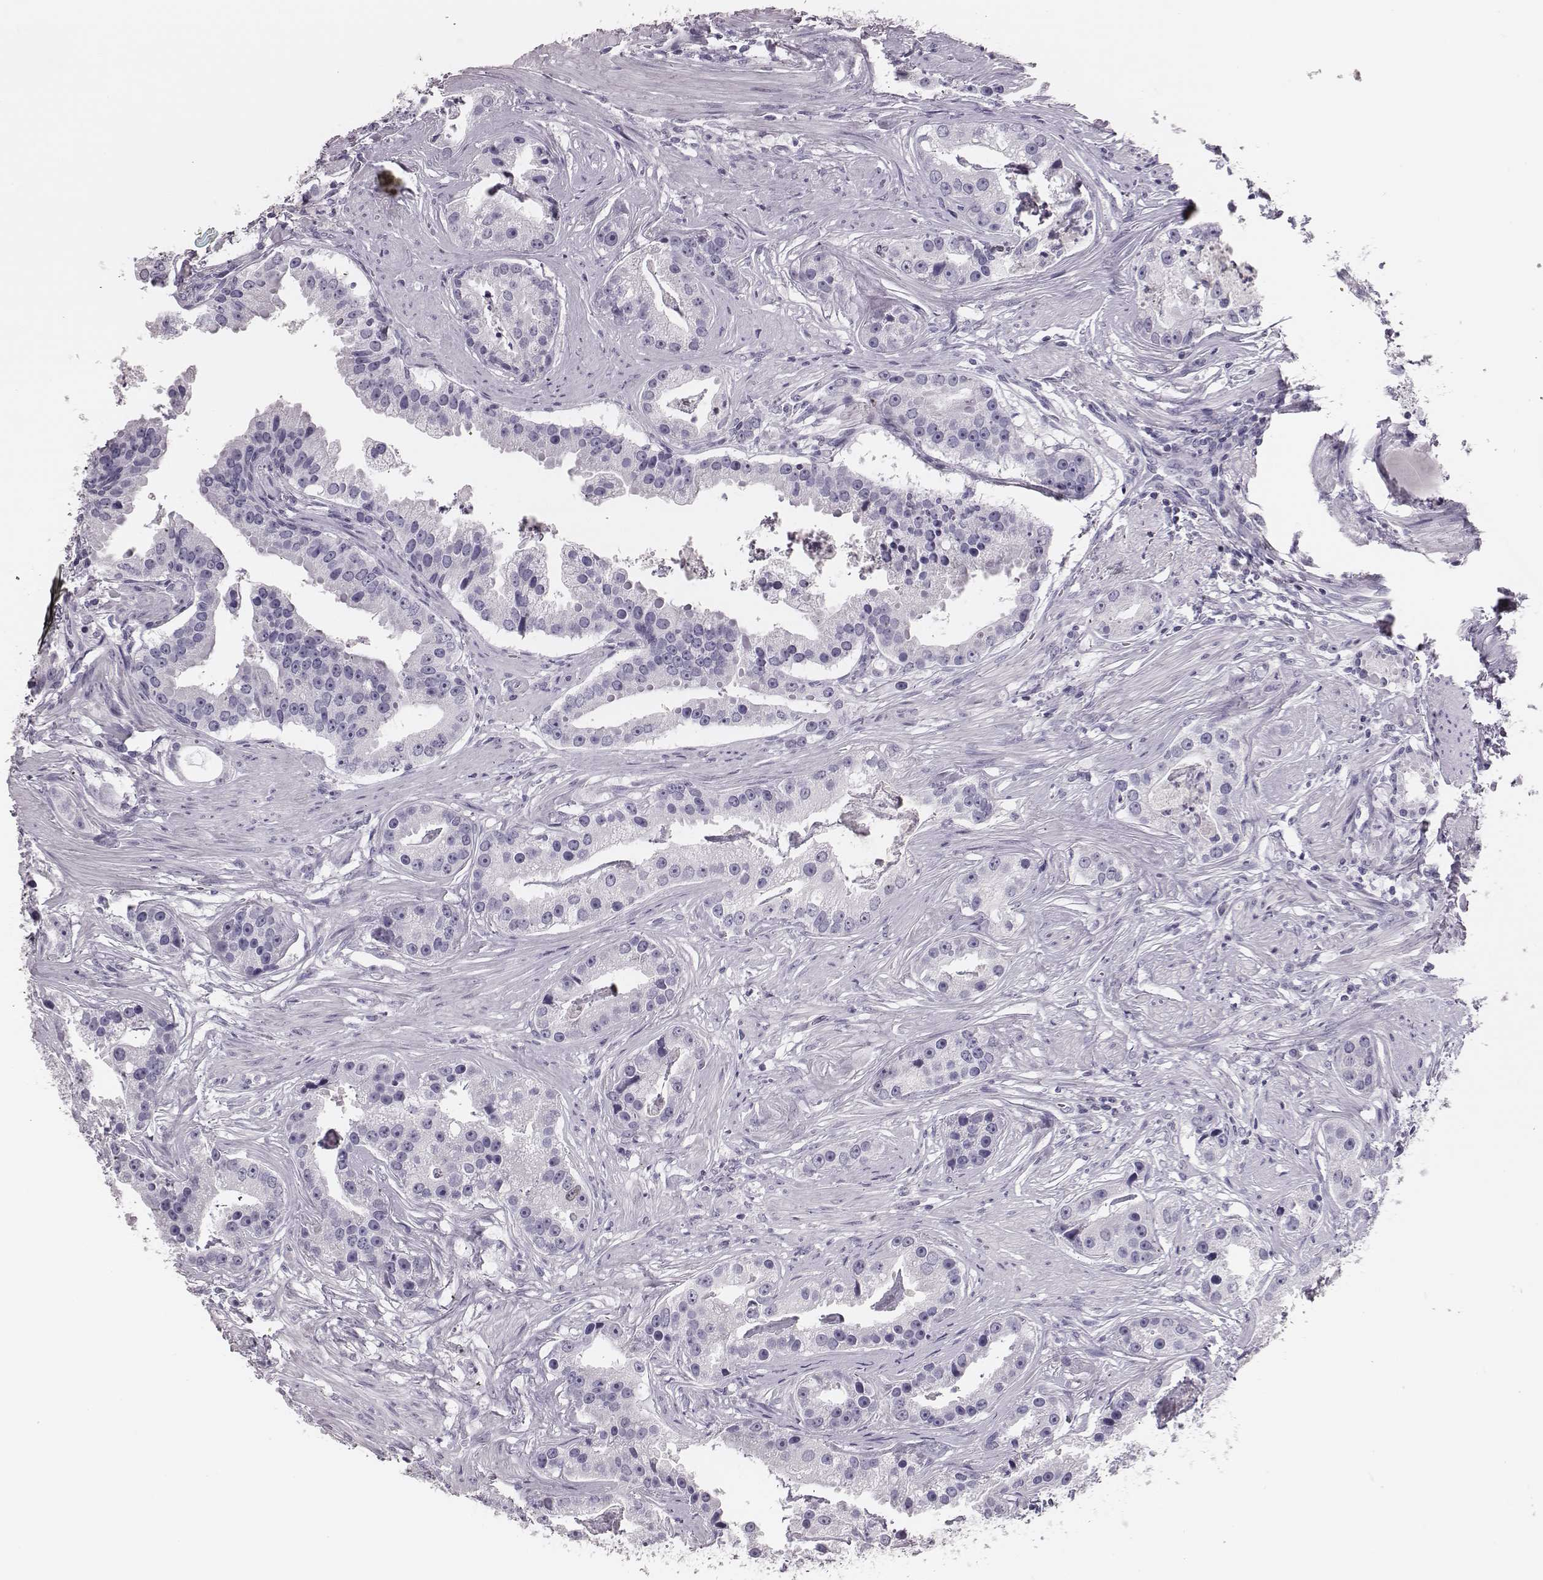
{"staining": {"intensity": "negative", "quantity": "none", "location": "none"}, "tissue": "prostate cancer", "cell_type": "Tumor cells", "image_type": "cancer", "snomed": [{"axis": "morphology", "description": "Adenocarcinoma, NOS"}, {"axis": "topography", "description": "Prostate and seminal vesicle, NOS"}, {"axis": "topography", "description": "Prostate"}], "caption": "Immunohistochemistry (IHC) histopathology image of human adenocarcinoma (prostate) stained for a protein (brown), which shows no positivity in tumor cells.", "gene": "H1-6", "patient": {"sex": "male", "age": 44}}